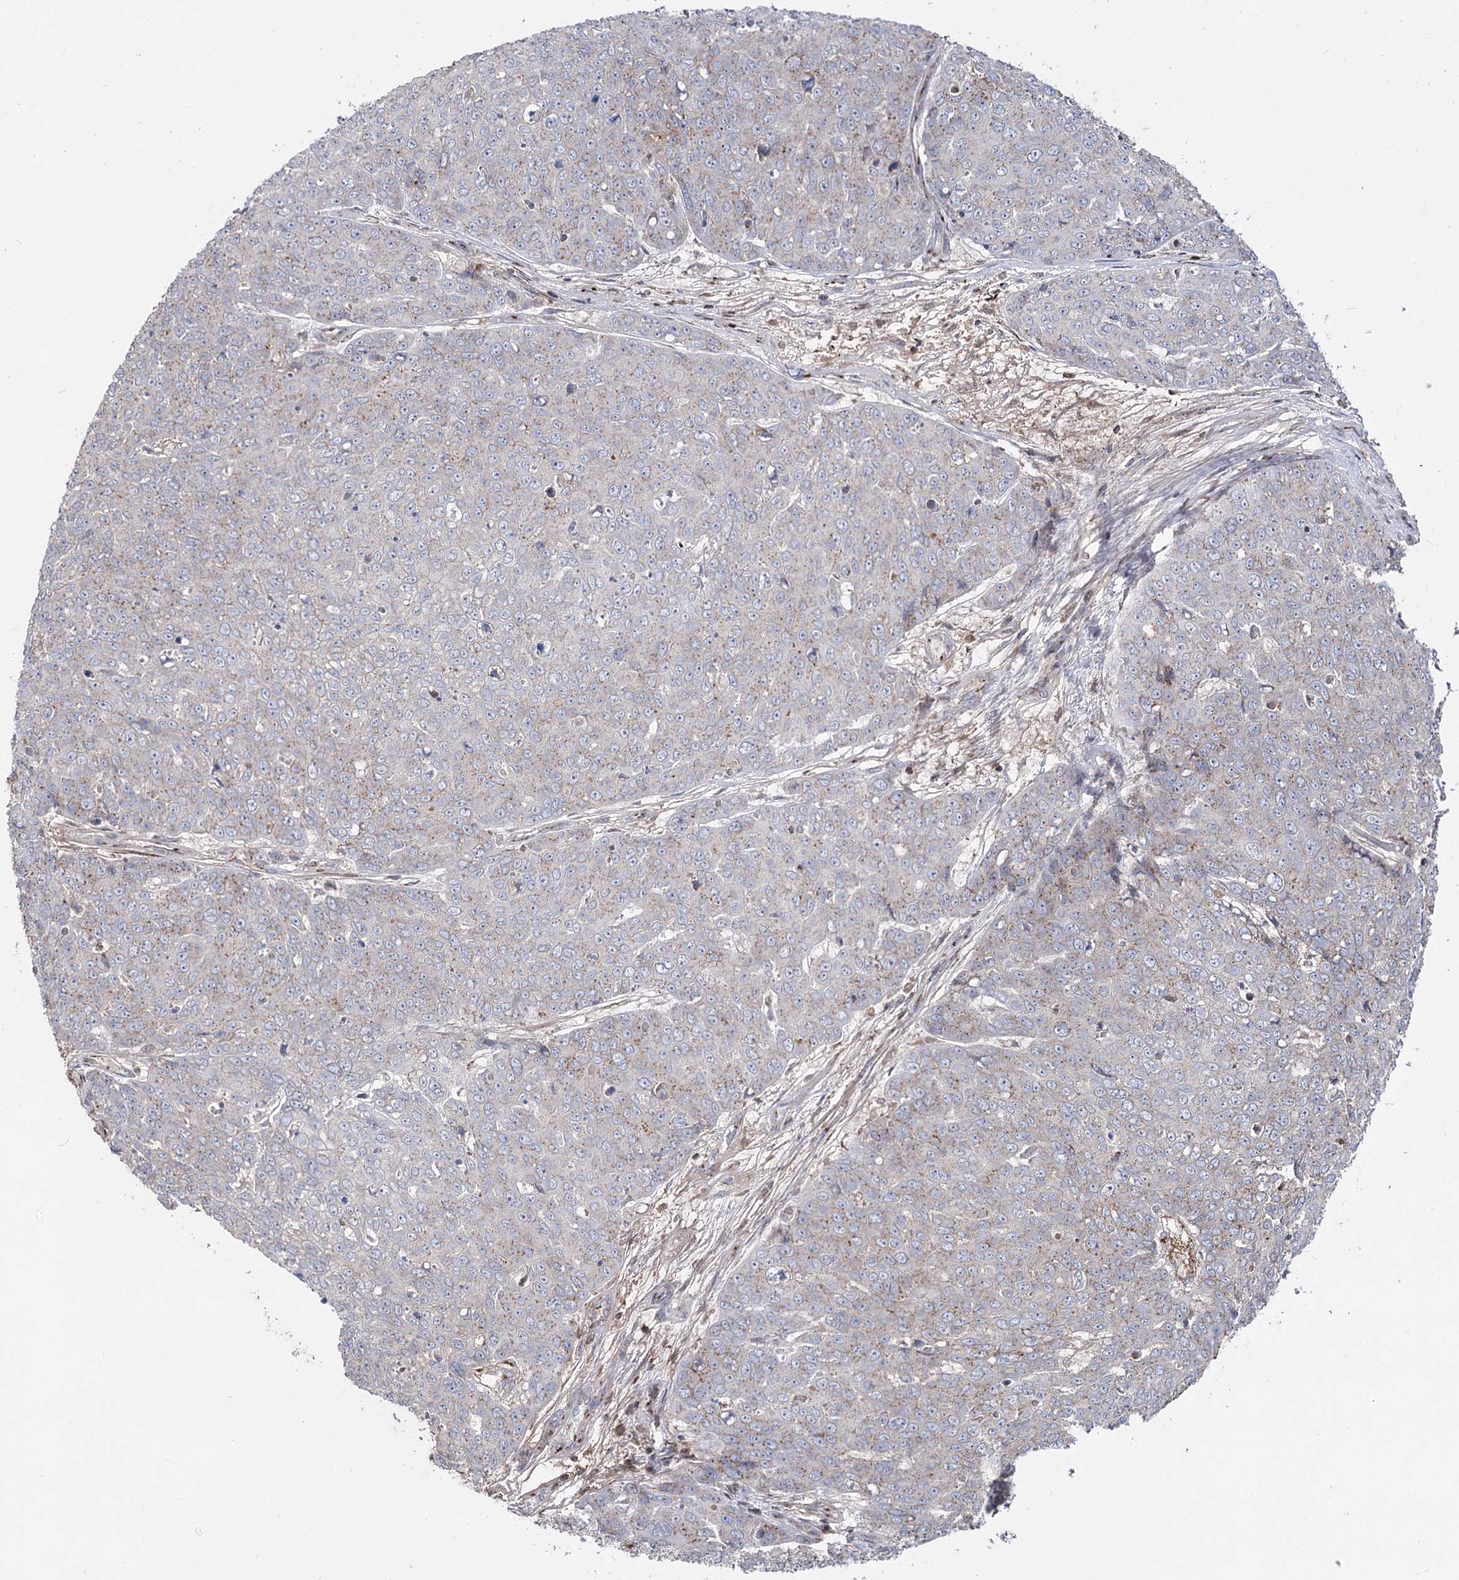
{"staining": {"intensity": "moderate", "quantity": "<25%", "location": "cytoplasmic/membranous"}, "tissue": "skin cancer", "cell_type": "Tumor cells", "image_type": "cancer", "snomed": [{"axis": "morphology", "description": "Squamous cell carcinoma, NOS"}, {"axis": "topography", "description": "Skin"}], "caption": "Immunohistochemistry photomicrograph of neoplastic tissue: skin squamous cell carcinoma stained using immunohistochemistry (IHC) displays low levels of moderate protein expression localized specifically in the cytoplasmic/membranous of tumor cells, appearing as a cytoplasmic/membranous brown color.", "gene": "ARHGAP20", "patient": {"sex": "male", "age": 71}}